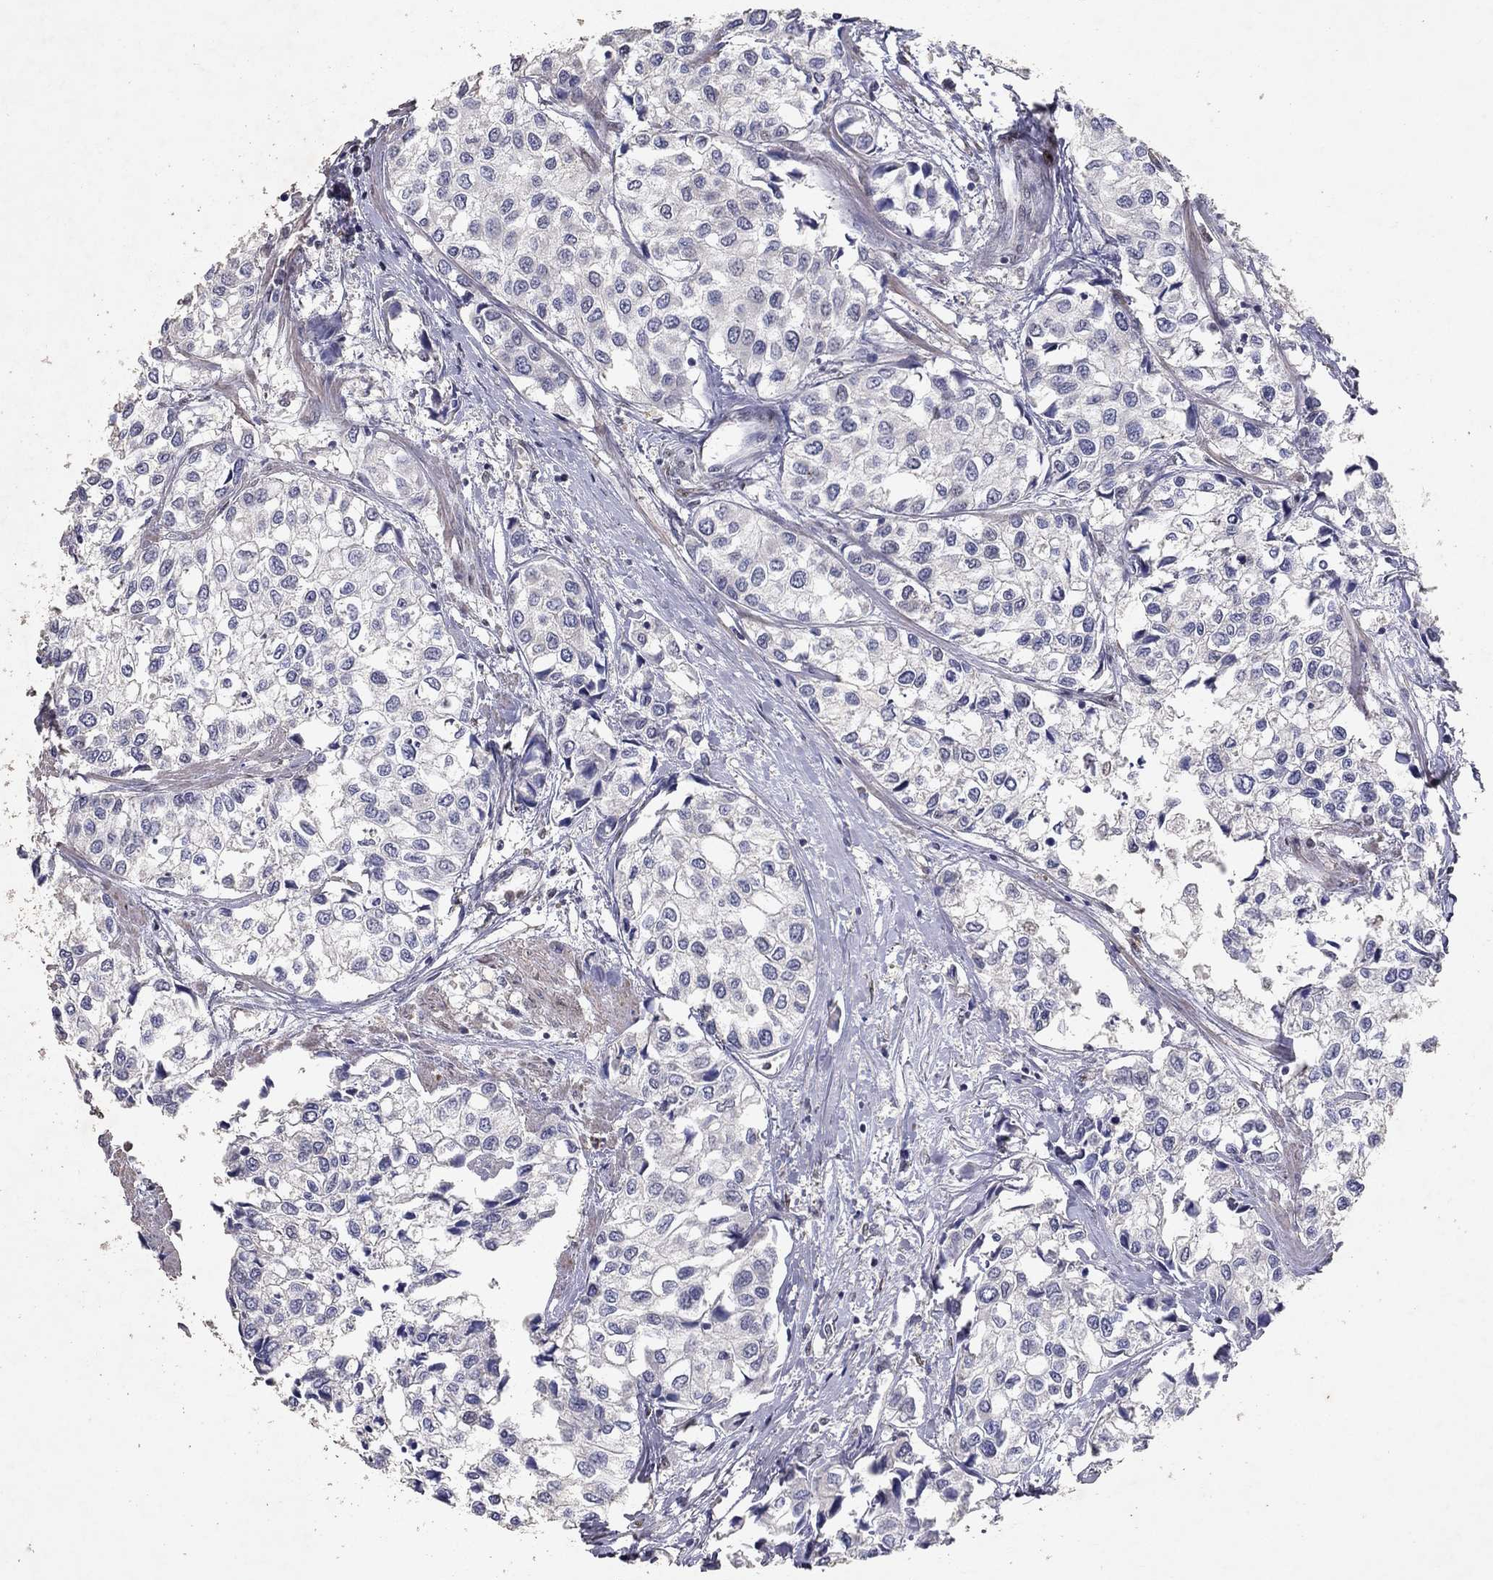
{"staining": {"intensity": "negative", "quantity": "none", "location": "none"}, "tissue": "urothelial cancer", "cell_type": "Tumor cells", "image_type": "cancer", "snomed": [{"axis": "morphology", "description": "Urothelial carcinoma, High grade"}, {"axis": "topography", "description": "Urinary bladder"}], "caption": "High magnification brightfield microscopy of high-grade urothelial carcinoma stained with DAB (brown) and counterstained with hematoxylin (blue): tumor cells show no significant expression.", "gene": "CRTC1", "patient": {"sex": "male", "age": 73}}